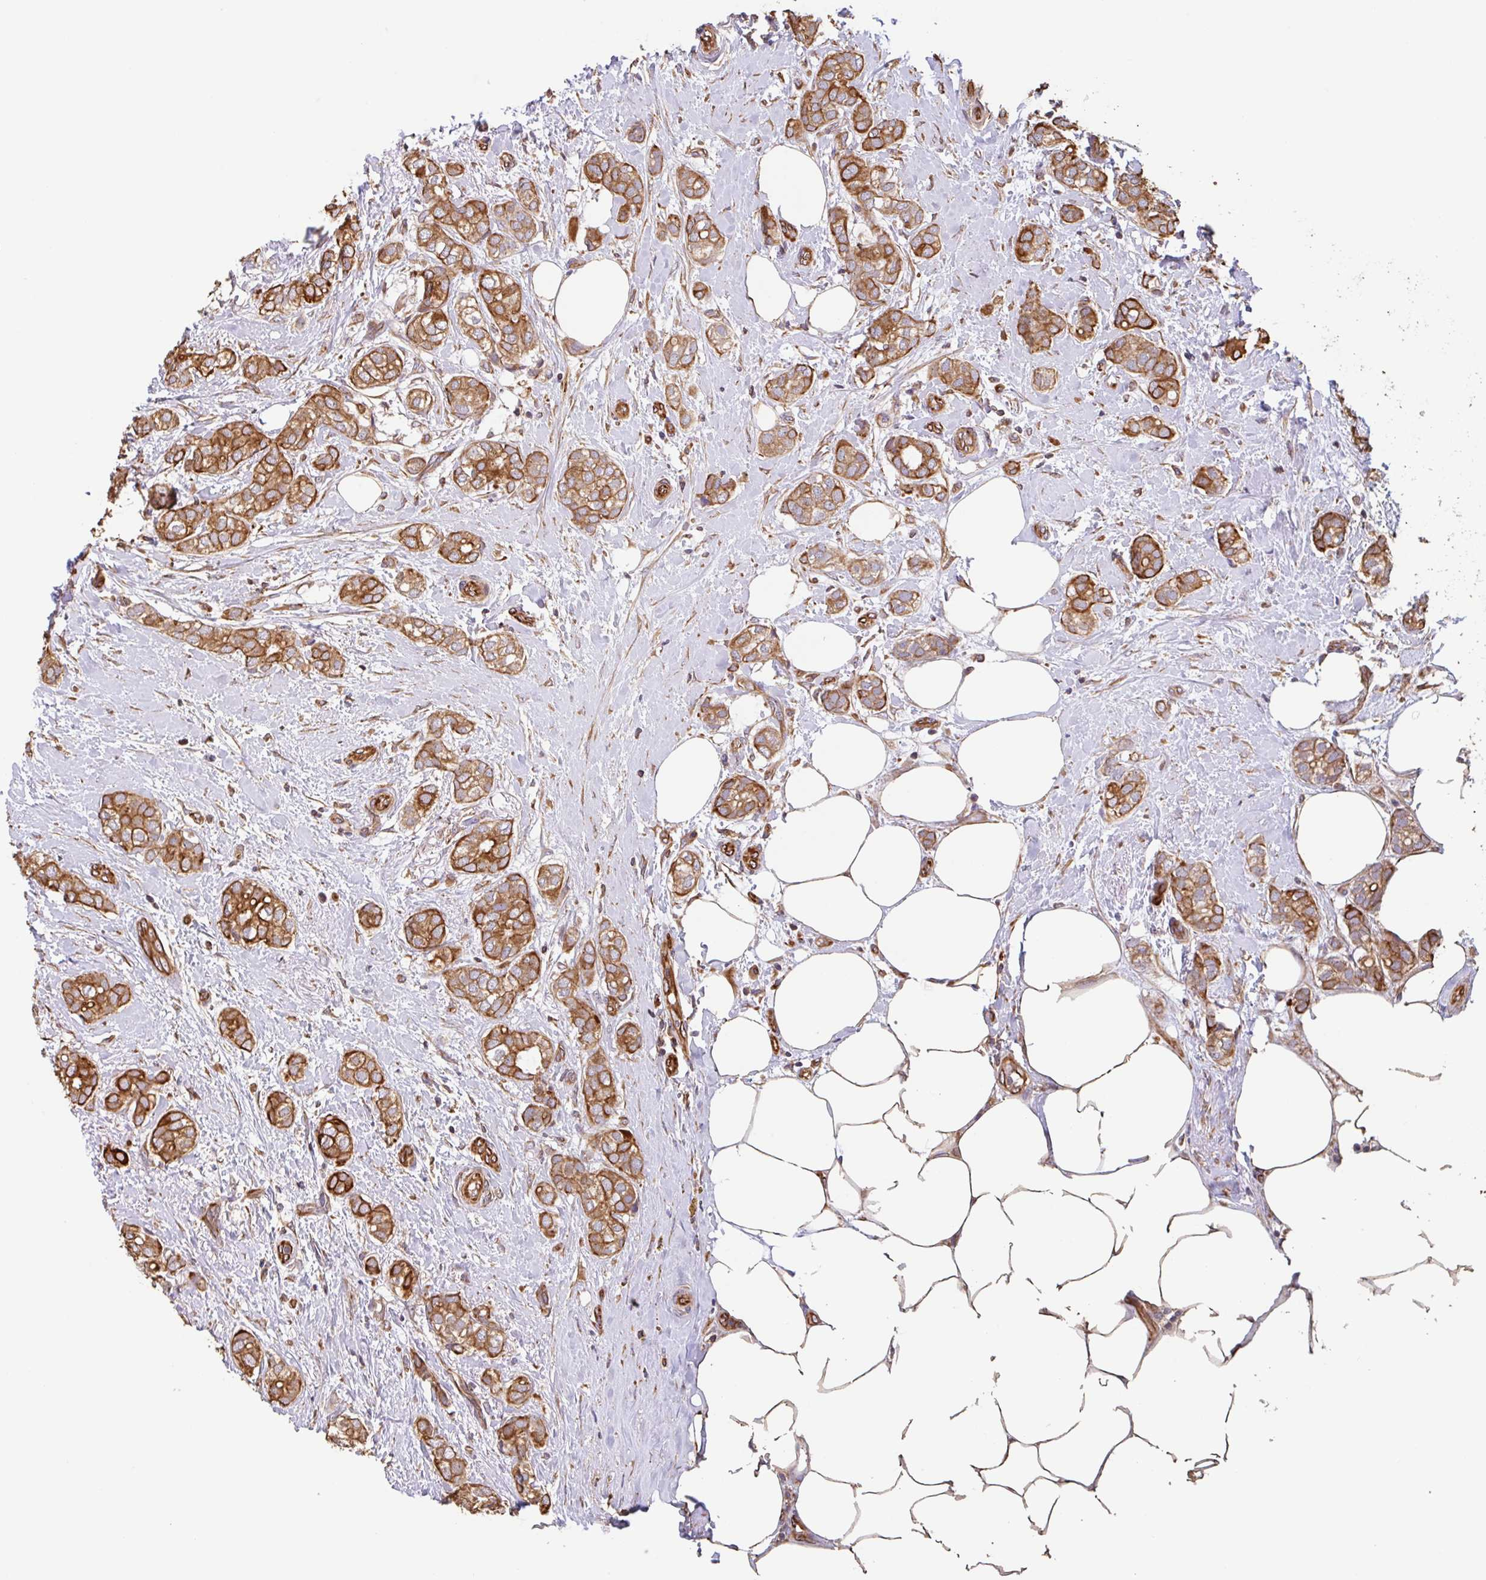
{"staining": {"intensity": "strong", "quantity": ">75%", "location": "cytoplasmic/membranous"}, "tissue": "breast cancer", "cell_type": "Tumor cells", "image_type": "cancer", "snomed": [{"axis": "morphology", "description": "Duct carcinoma"}, {"axis": "topography", "description": "Breast"}], "caption": "A brown stain shows strong cytoplasmic/membranous staining of a protein in infiltrating ductal carcinoma (breast) tumor cells.", "gene": "ZNF790", "patient": {"sex": "female", "age": 73}}